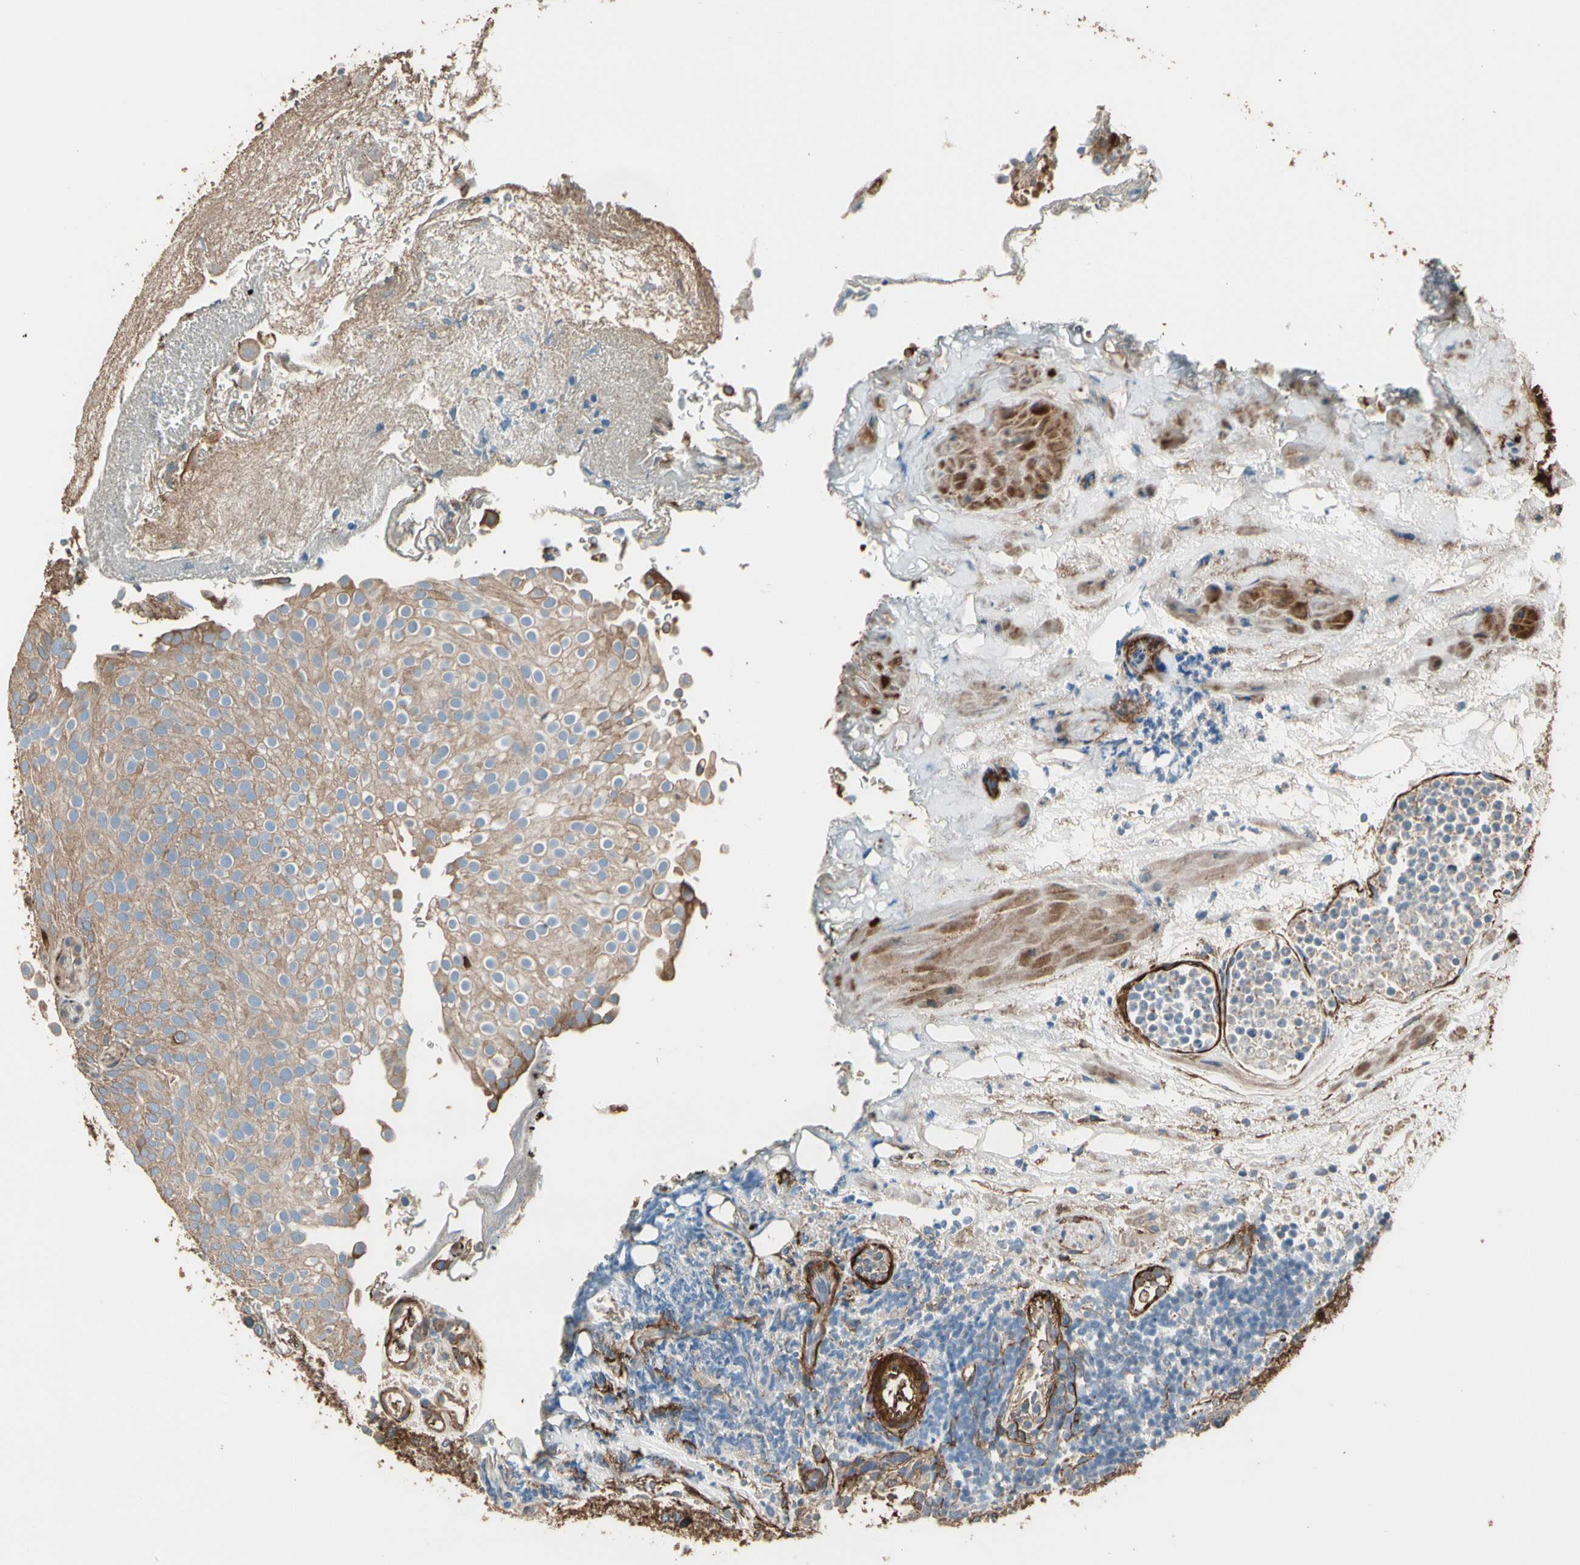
{"staining": {"intensity": "weak", "quantity": ">75%", "location": "cytoplasmic/membranous"}, "tissue": "urothelial cancer", "cell_type": "Tumor cells", "image_type": "cancer", "snomed": [{"axis": "morphology", "description": "Urothelial carcinoma, Low grade"}, {"axis": "topography", "description": "Urinary bladder"}], "caption": "Weak cytoplasmic/membranous positivity is identified in about >75% of tumor cells in urothelial carcinoma (low-grade).", "gene": "SUSD2", "patient": {"sex": "male", "age": 78}}